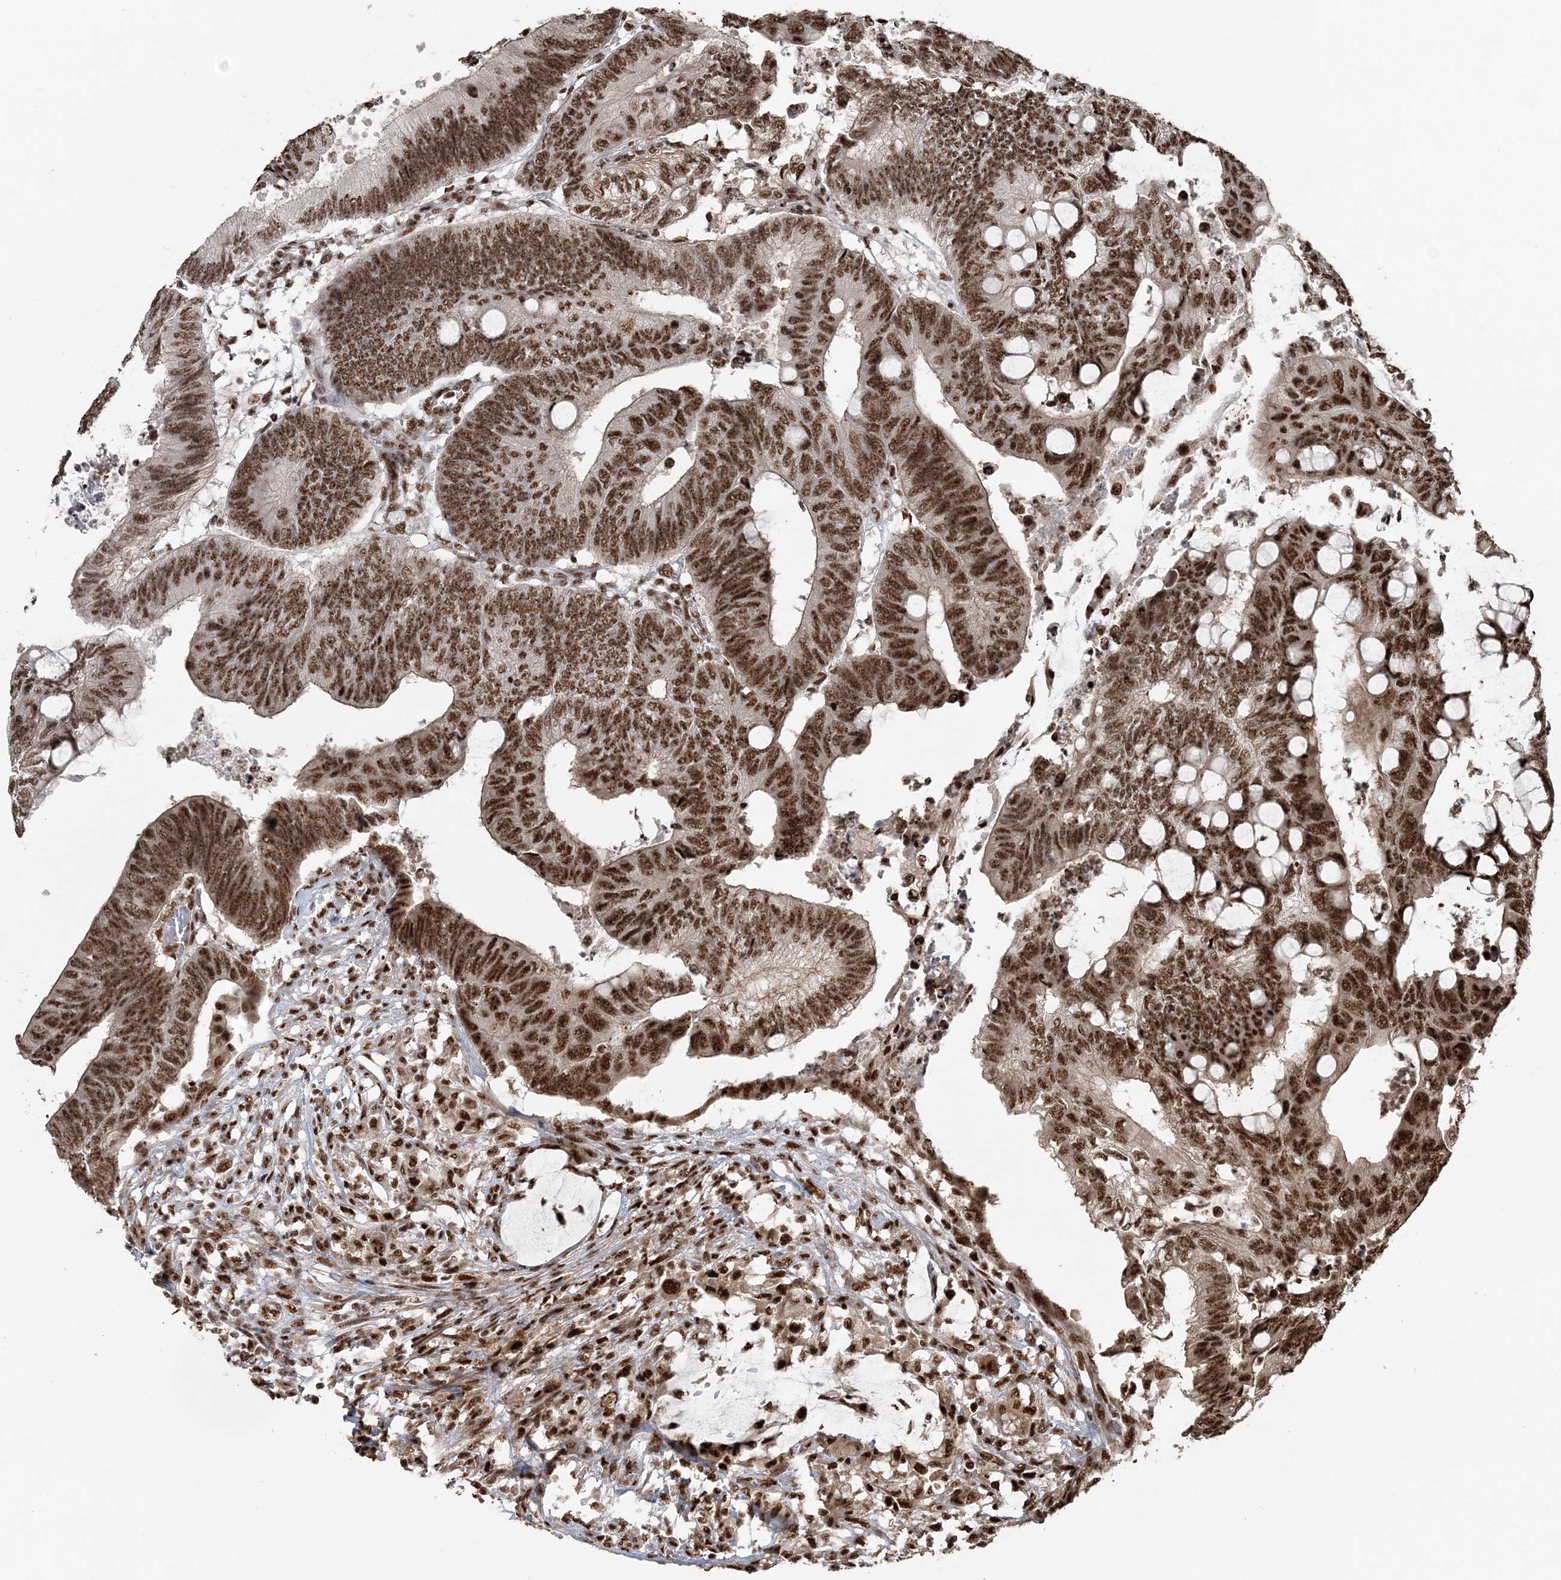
{"staining": {"intensity": "strong", "quantity": ">75%", "location": "nuclear"}, "tissue": "colorectal cancer", "cell_type": "Tumor cells", "image_type": "cancer", "snomed": [{"axis": "morphology", "description": "Normal tissue, NOS"}, {"axis": "morphology", "description": "Adenocarcinoma, NOS"}, {"axis": "topography", "description": "Rectum"}, {"axis": "topography", "description": "Peripheral nerve tissue"}], "caption": "There is high levels of strong nuclear expression in tumor cells of colorectal adenocarcinoma, as demonstrated by immunohistochemical staining (brown color).", "gene": "EXOSC8", "patient": {"sex": "male", "age": 92}}